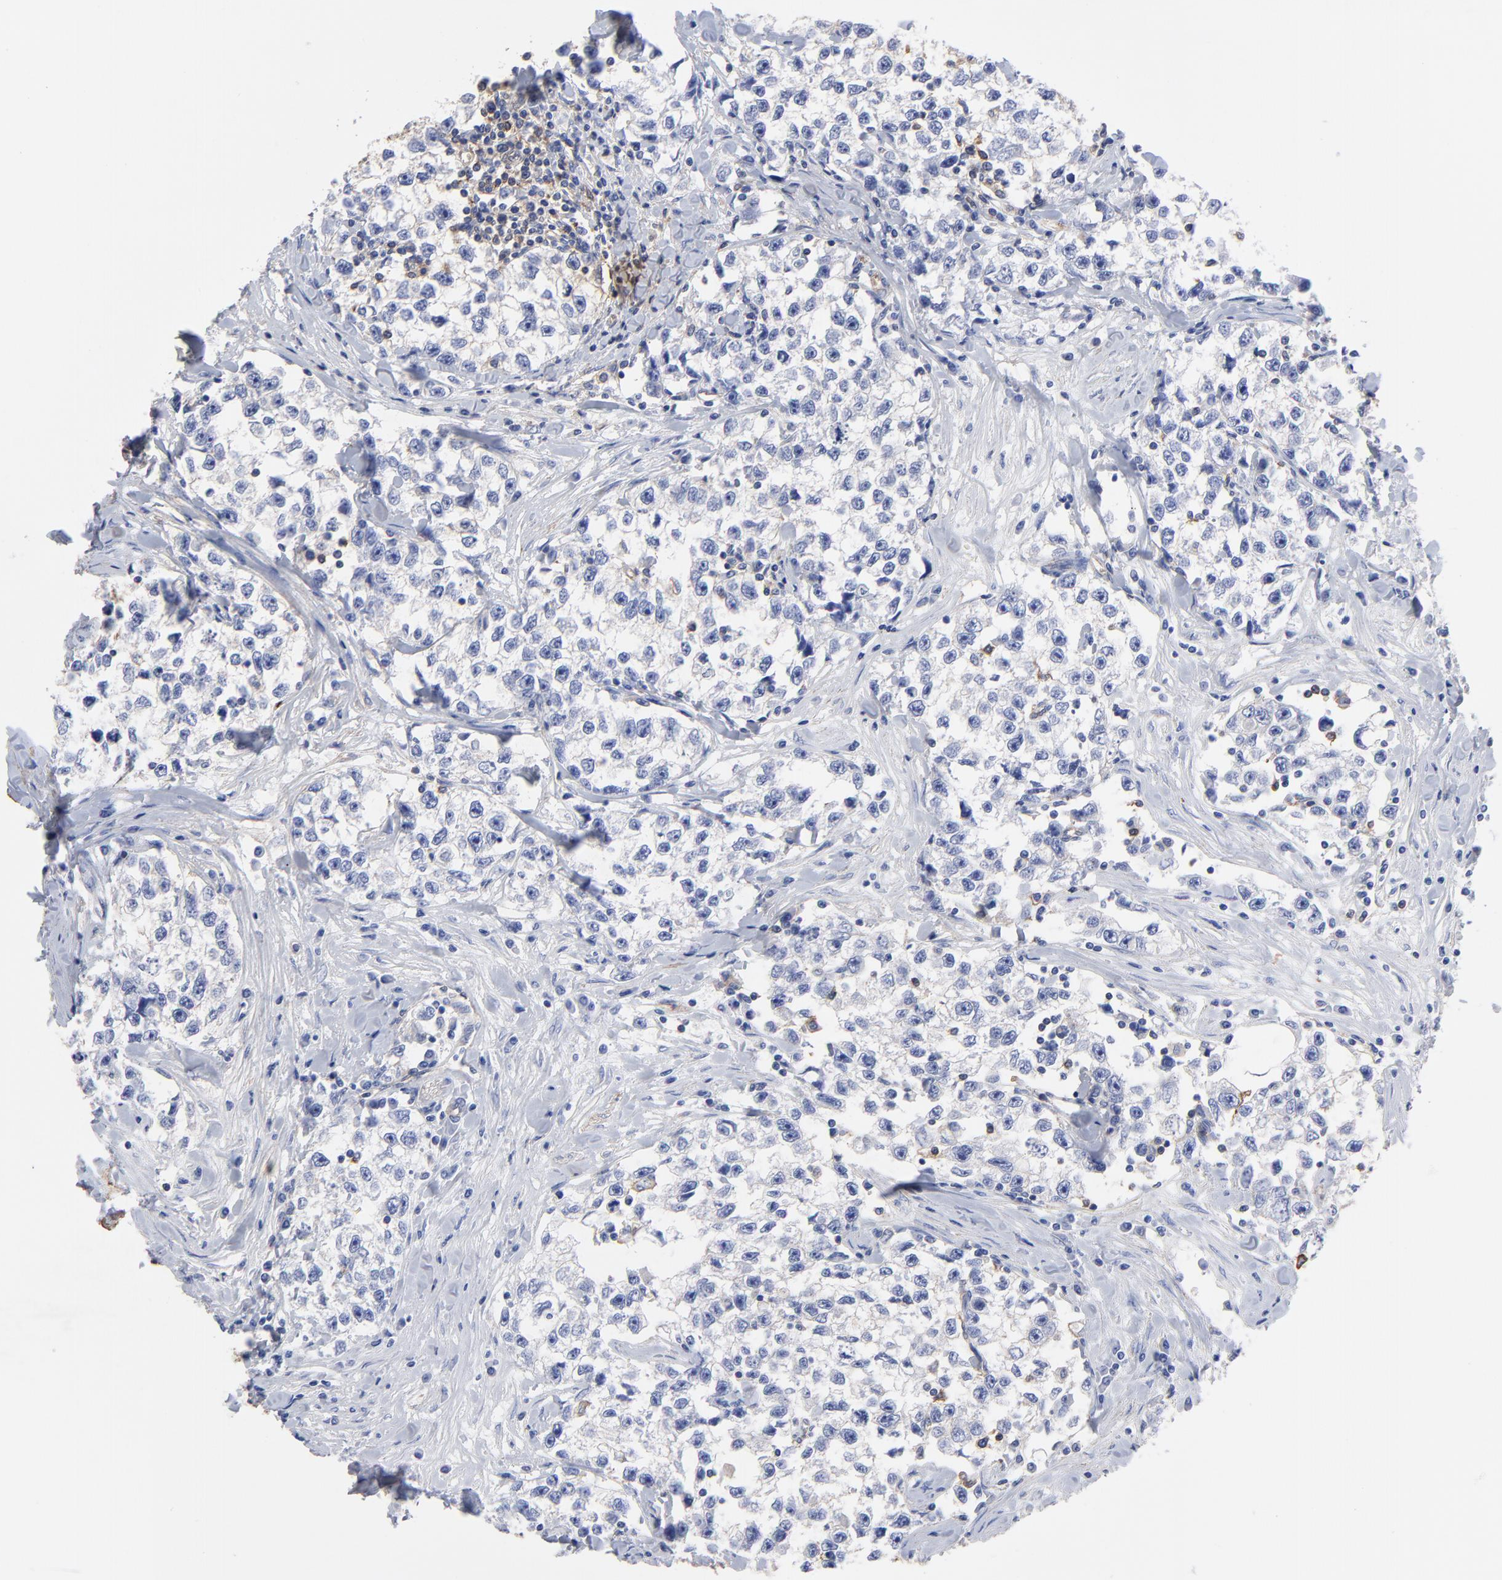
{"staining": {"intensity": "weak", "quantity": "25%-75%", "location": "cytoplasmic/membranous"}, "tissue": "testis cancer", "cell_type": "Tumor cells", "image_type": "cancer", "snomed": [{"axis": "morphology", "description": "Seminoma, NOS"}, {"axis": "morphology", "description": "Carcinoma, Embryonal, NOS"}, {"axis": "topography", "description": "Testis"}], "caption": "Immunohistochemistry (IHC) photomicrograph of neoplastic tissue: human seminoma (testis) stained using IHC displays low levels of weak protein expression localized specifically in the cytoplasmic/membranous of tumor cells, appearing as a cytoplasmic/membranous brown color.", "gene": "ASL", "patient": {"sex": "male", "age": 30}}